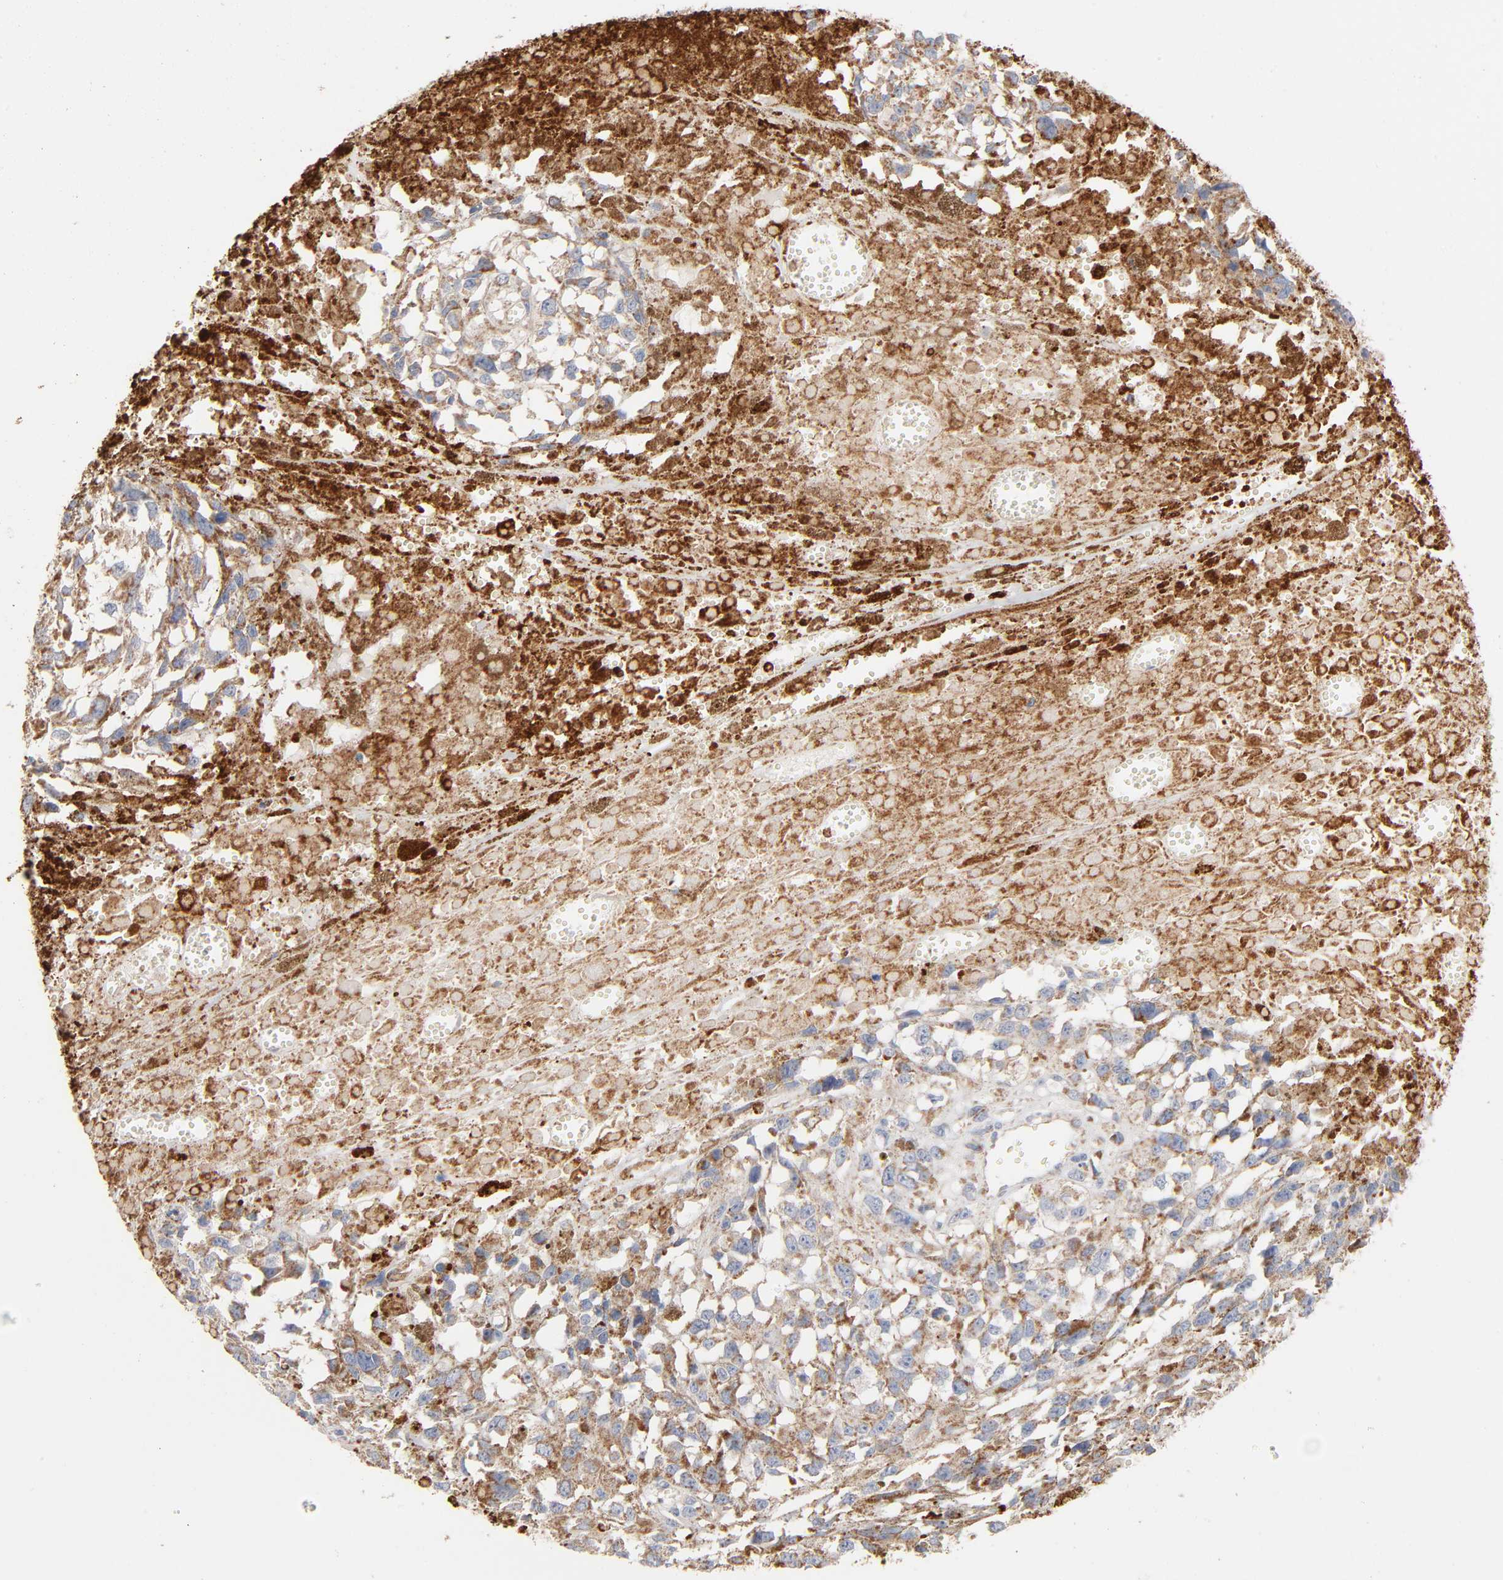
{"staining": {"intensity": "moderate", "quantity": ">75%", "location": "cytoplasmic/membranous"}, "tissue": "melanoma", "cell_type": "Tumor cells", "image_type": "cancer", "snomed": [{"axis": "morphology", "description": "Malignant melanoma, Metastatic site"}, {"axis": "topography", "description": "Lymph node"}], "caption": "About >75% of tumor cells in malignant melanoma (metastatic site) demonstrate moderate cytoplasmic/membranous protein expression as visualized by brown immunohistochemical staining.", "gene": "UQCRC1", "patient": {"sex": "male", "age": 59}}